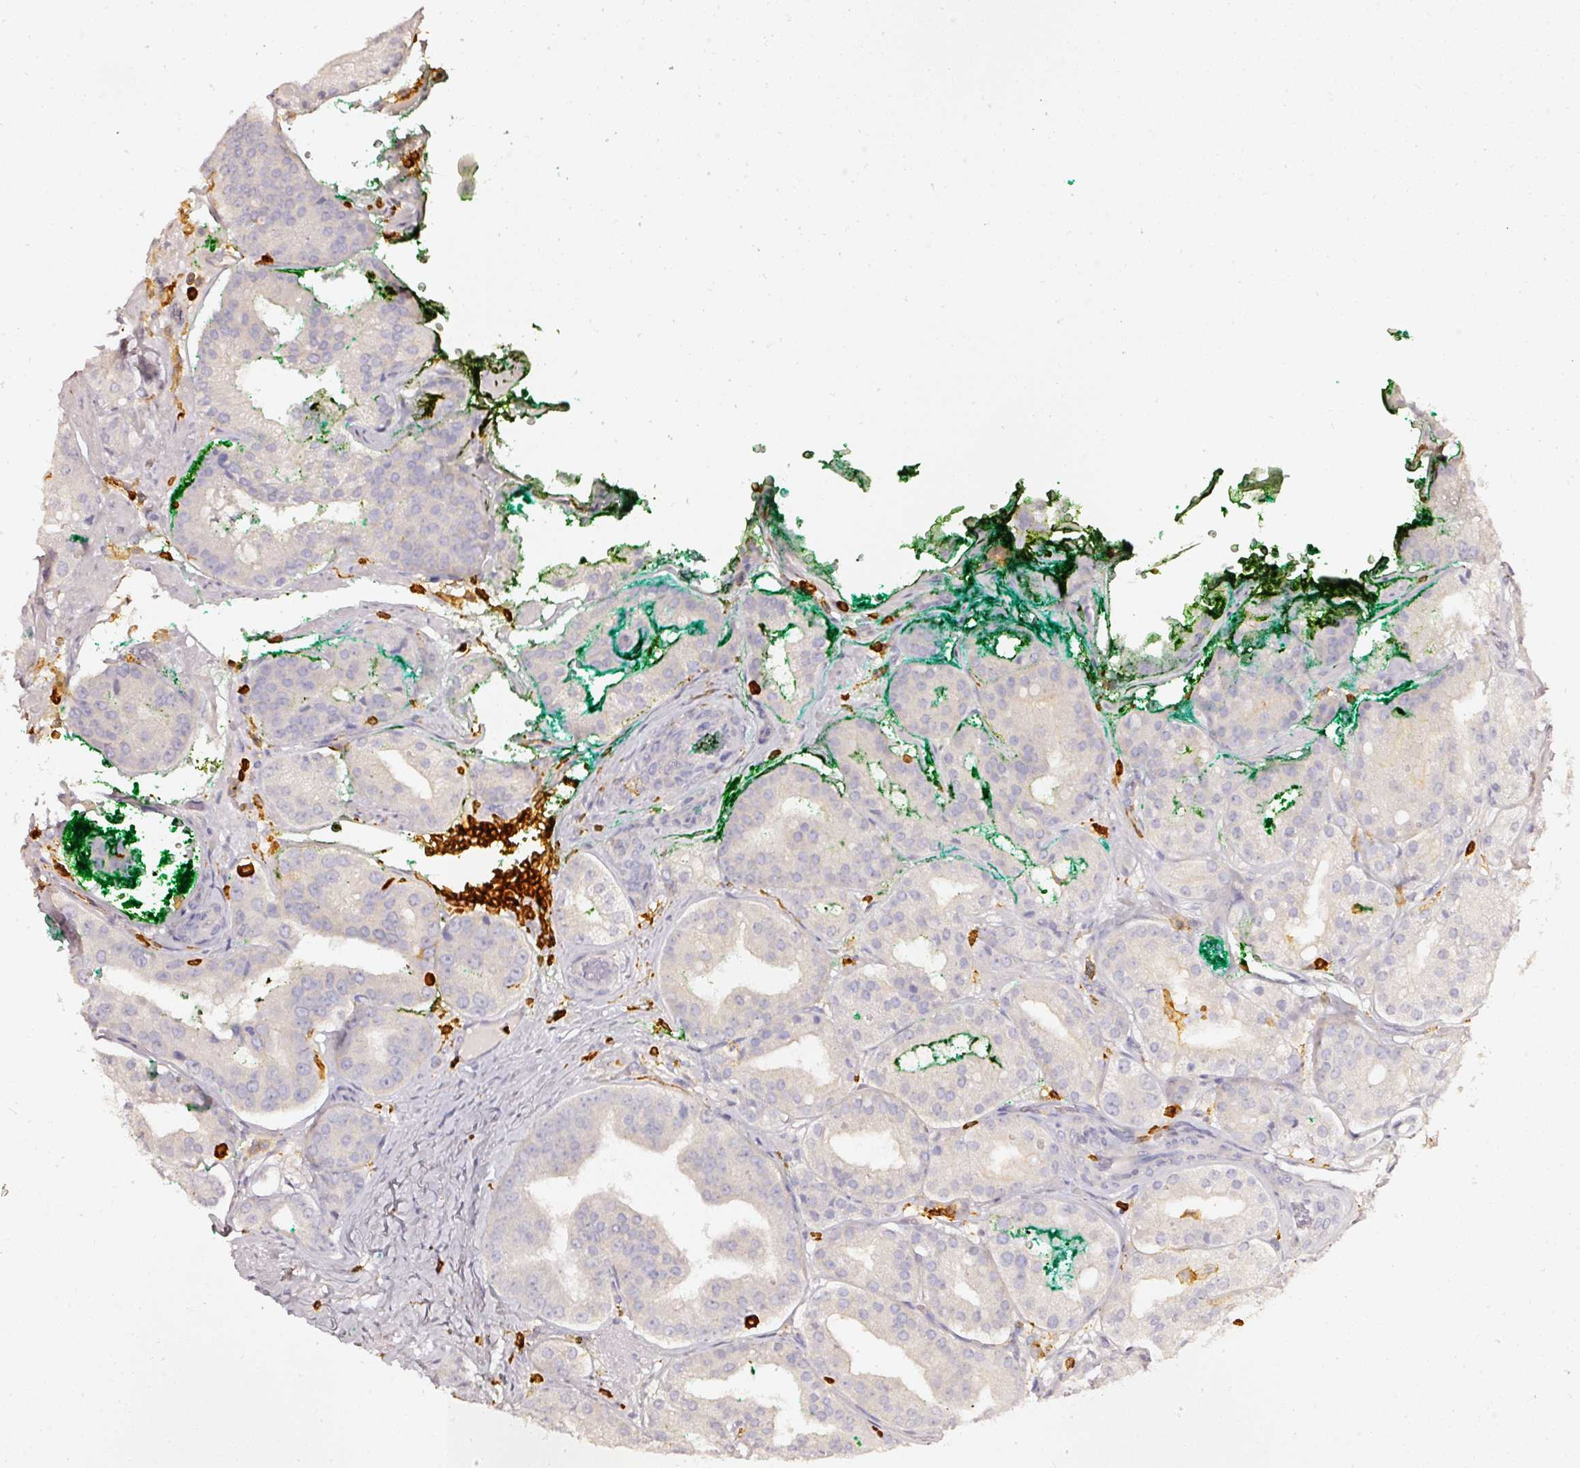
{"staining": {"intensity": "negative", "quantity": "none", "location": "none"}, "tissue": "prostate cancer", "cell_type": "Tumor cells", "image_type": "cancer", "snomed": [{"axis": "morphology", "description": "Adenocarcinoma, High grade"}, {"axis": "topography", "description": "Prostate"}], "caption": "The micrograph demonstrates no significant positivity in tumor cells of prostate cancer (high-grade adenocarcinoma).", "gene": "EVL", "patient": {"sex": "male", "age": 63}}